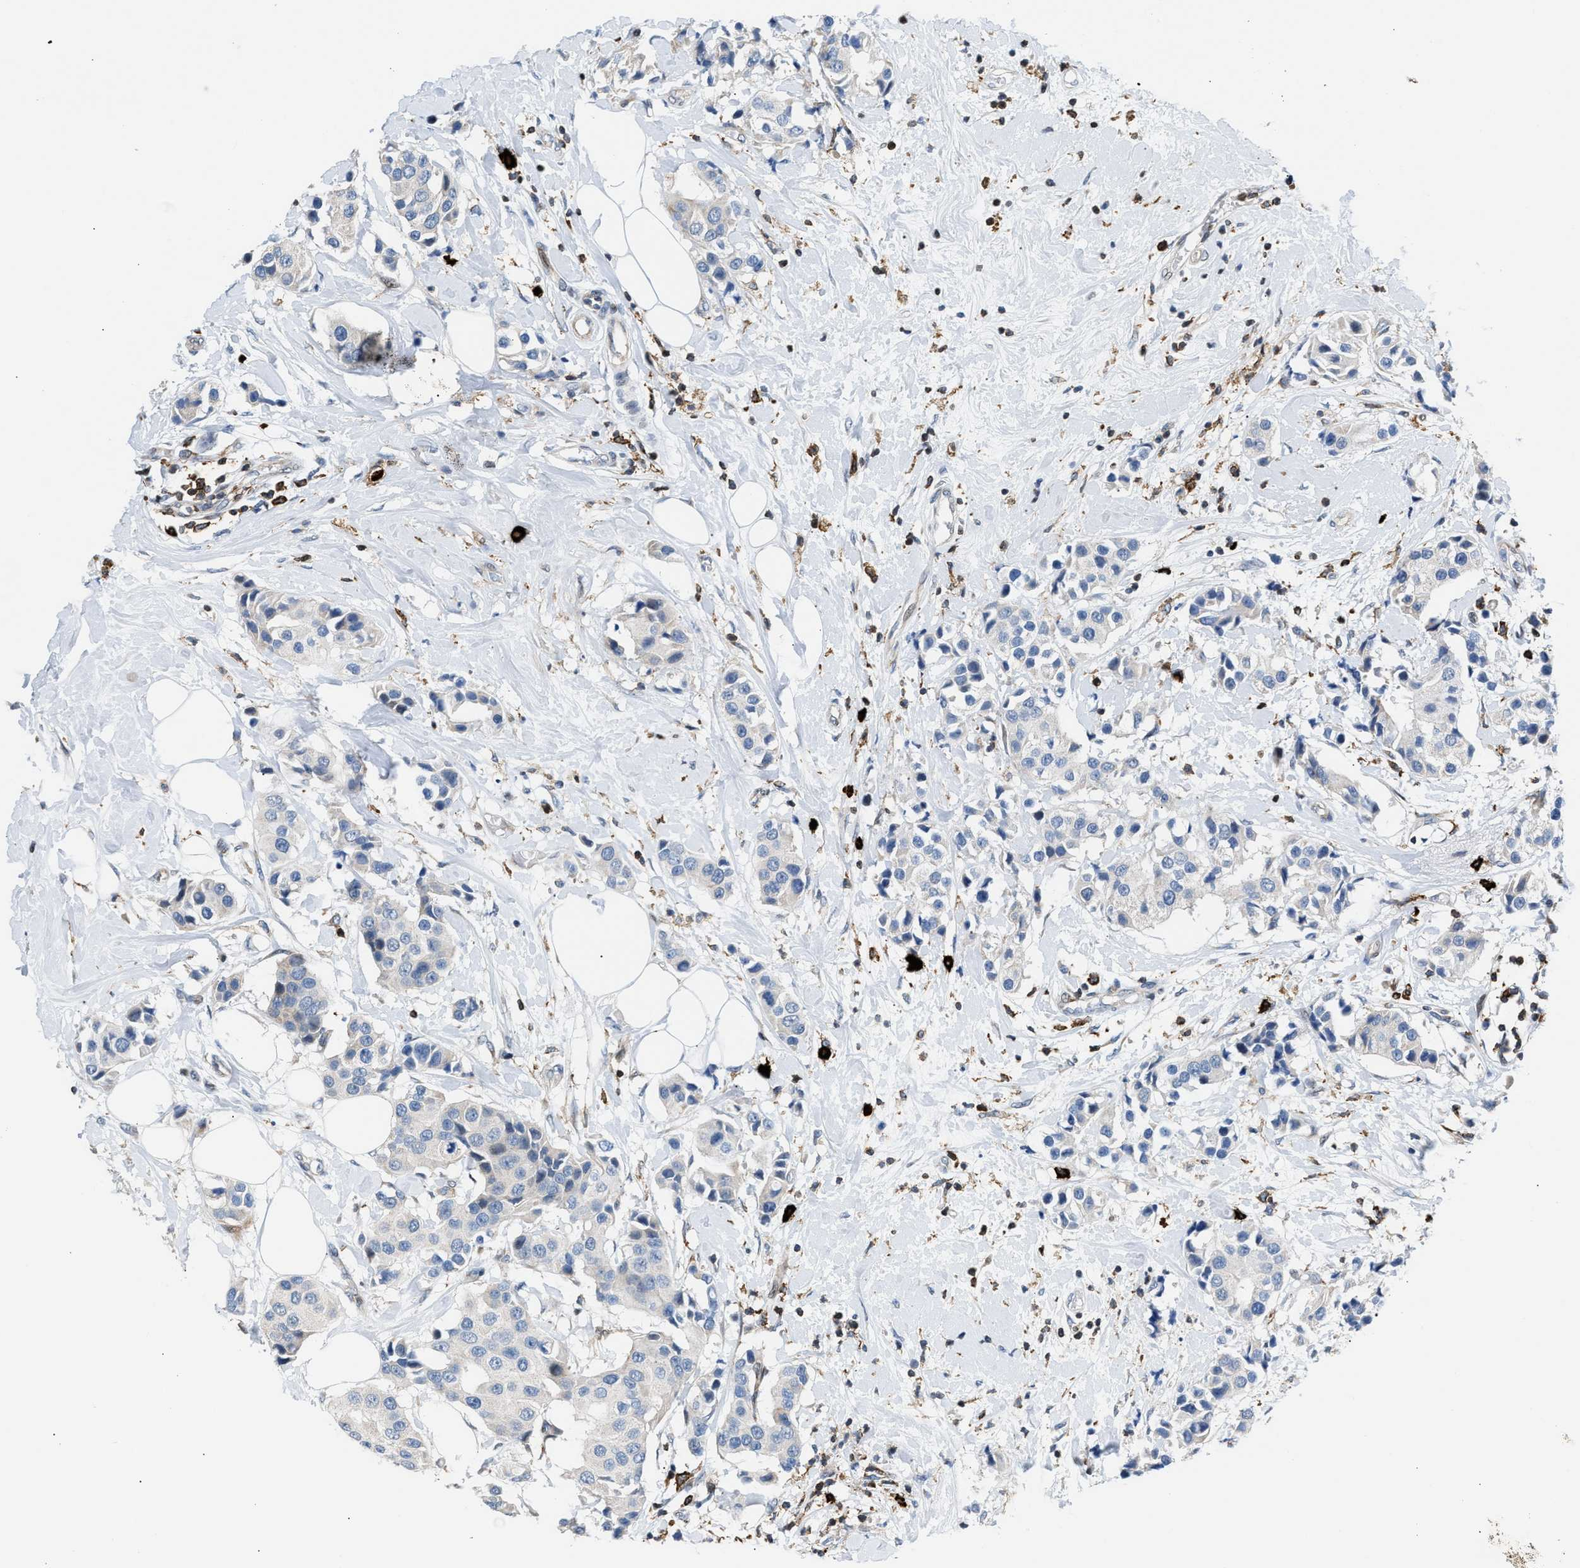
{"staining": {"intensity": "negative", "quantity": "none", "location": "none"}, "tissue": "breast cancer", "cell_type": "Tumor cells", "image_type": "cancer", "snomed": [{"axis": "morphology", "description": "Normal tissue, NOS"}, {"axis": "morphology", "description": "Duct carcinoma"}, {"axis": "topography", "description": "Breast"}], "caption": "Tumor cells show no significant positivity in breast intraductal carcinoma.", "gene": "ATP9A", "patient": {"sex": "female", "age": 39}}